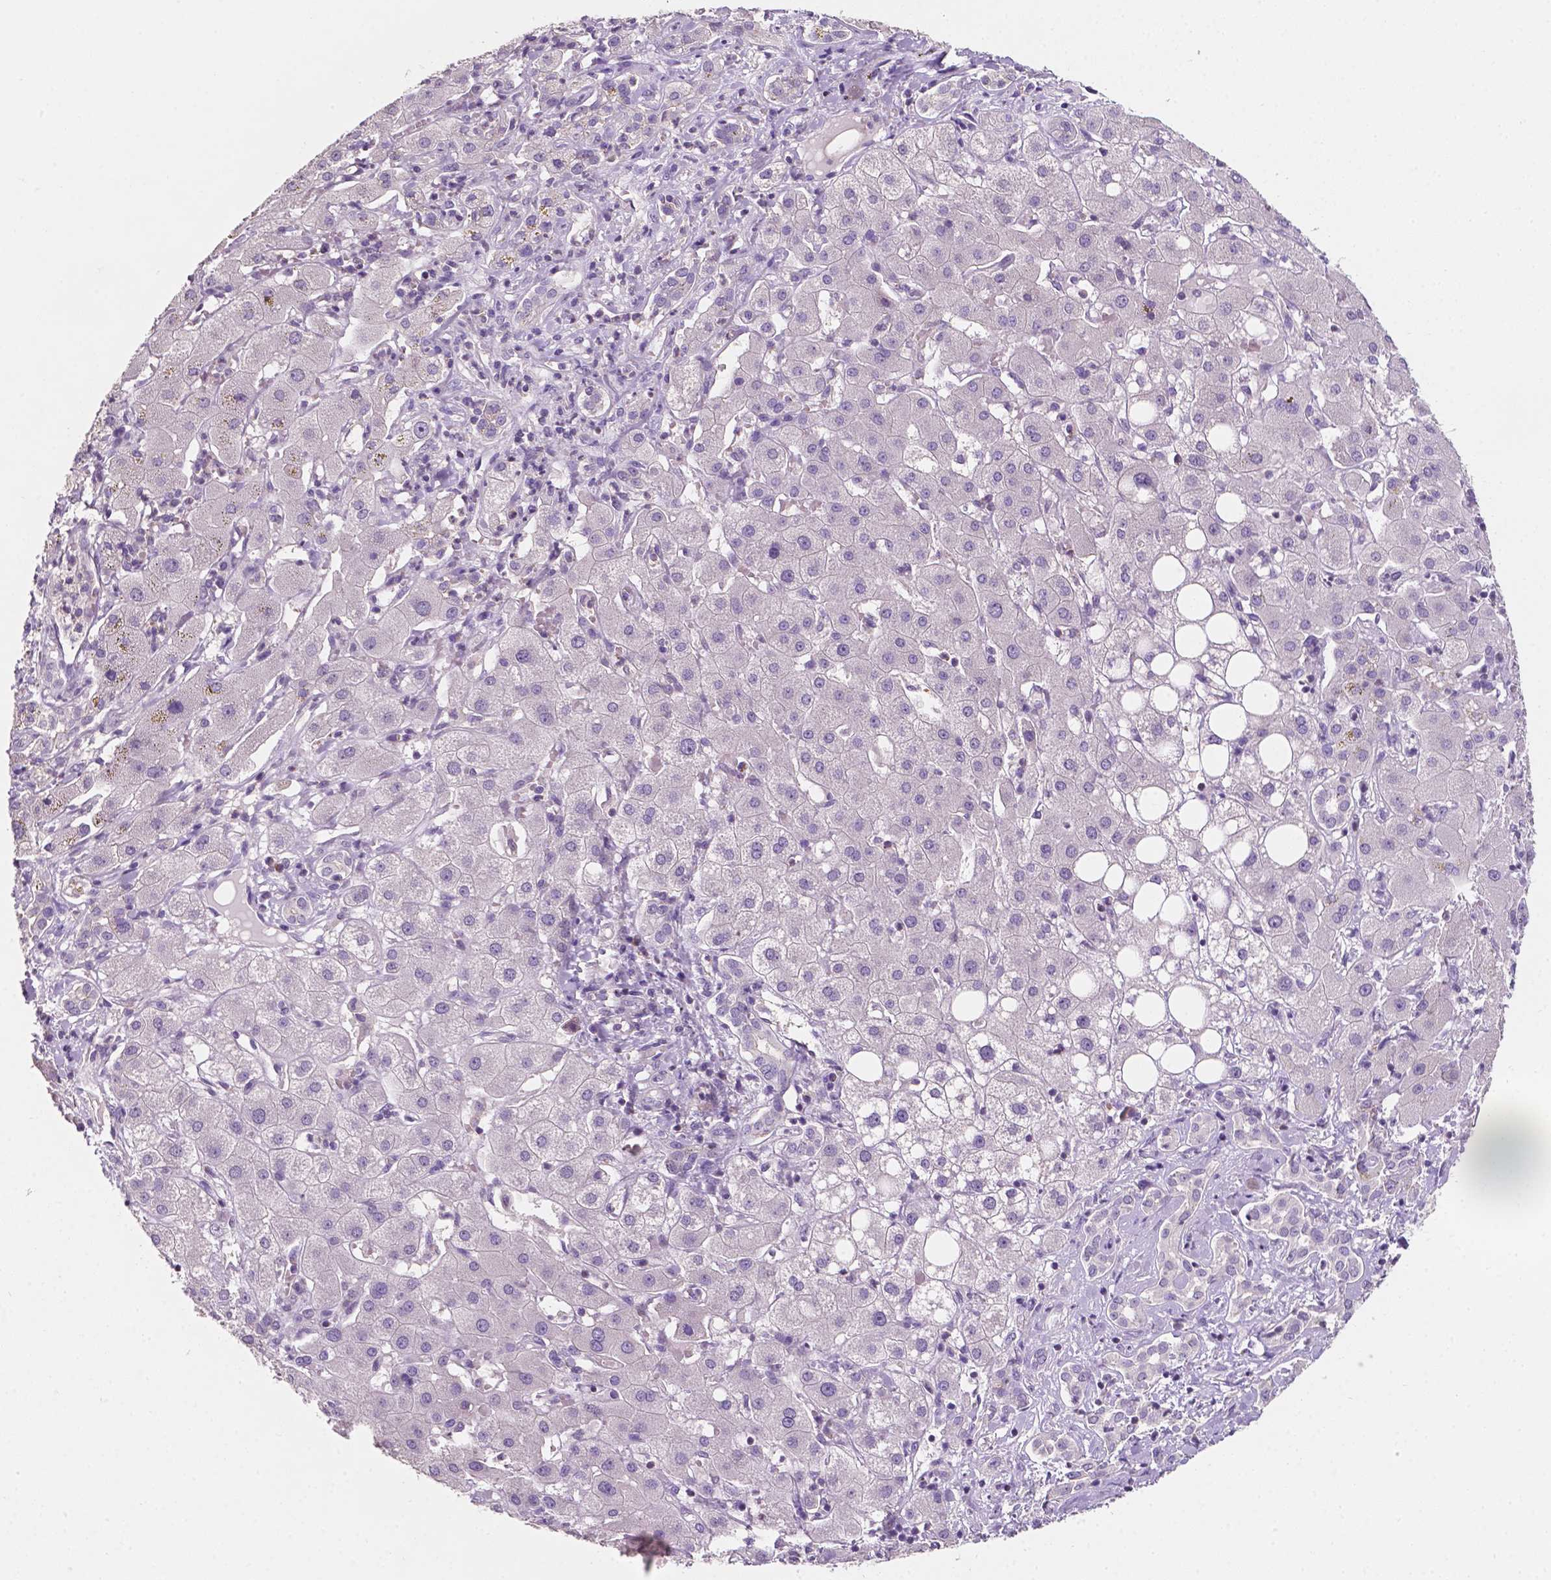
{"staining": {"intensity": "negative", "quantity": "none", "location": "none"}, "tissue": "liver cancer", "cell_type": "Tumor cells", "image_type": "cancer", "snomed": [{"axis": "morphology", "description": "Carcinoma, Hepatocellular, NOS"}, {"axis": "topography", "description": "Liver"}], "caption": "This is a photomicrograph of immunohistochemistry staining of liver hepatocellular carcinoma, which shows no expression in tumor cells.", "gene": "EGFR", "patient": {"sex": "male", "age": 65}}